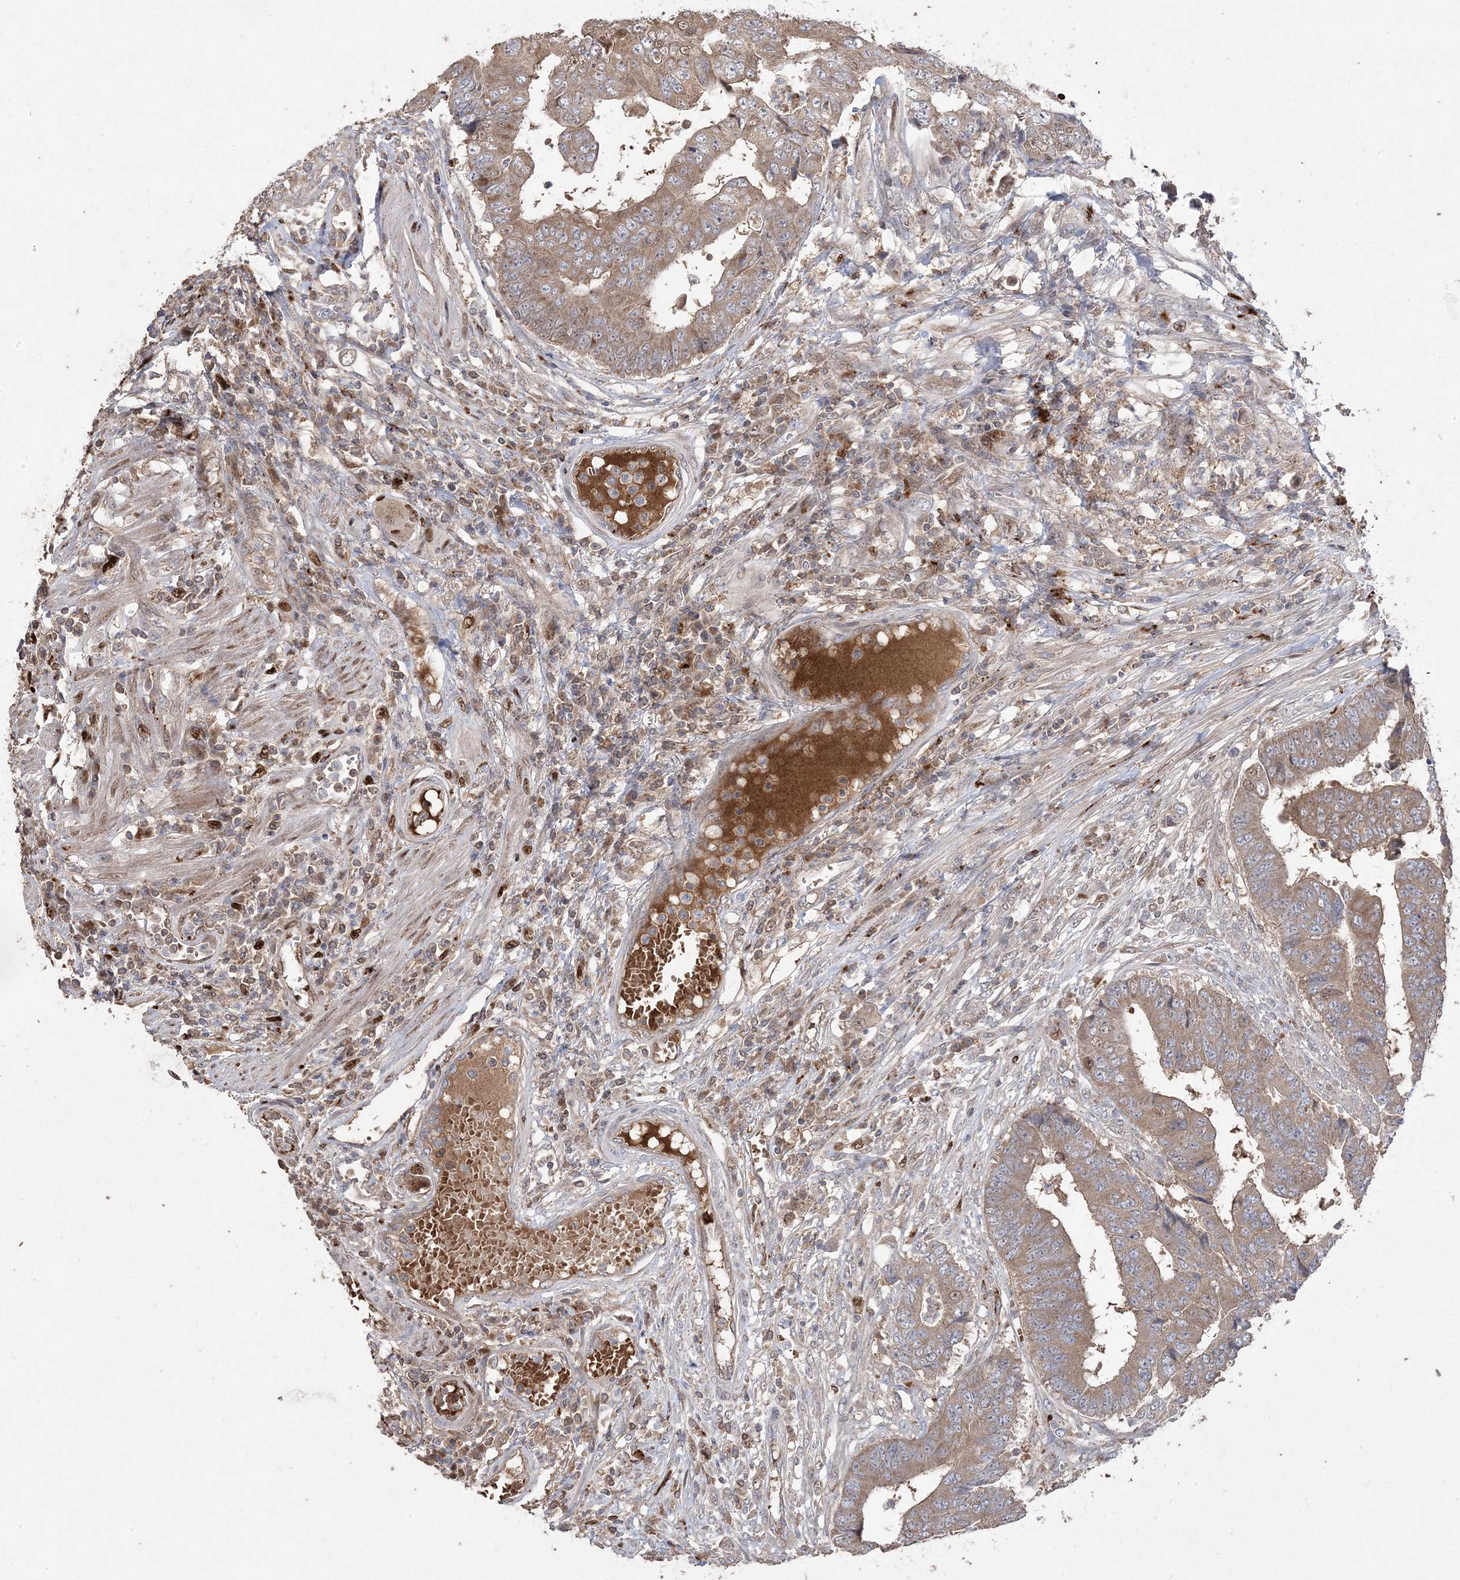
{"staining": {"intensity": "moderate", "quantity": ">75%", "location": "cytoplasmic/membranous"}, "tissue": "colorectal cancer", "cell_type": "Tumor cells", "image_type": "cancer", "snomed": [{"axis": "morphology", "description": "Adenocarcinoma, NOS"}, {"axis": "topography", "description": "Rectum"}], "caption": "Protein staining of adenocarcinoma (colorectal) tissue reveals moderate cytoplasmic/membranous positivity in about >75% of tumor cells.", "gene": "PPOX", "patient": {"sex": "male", "age": 84}}